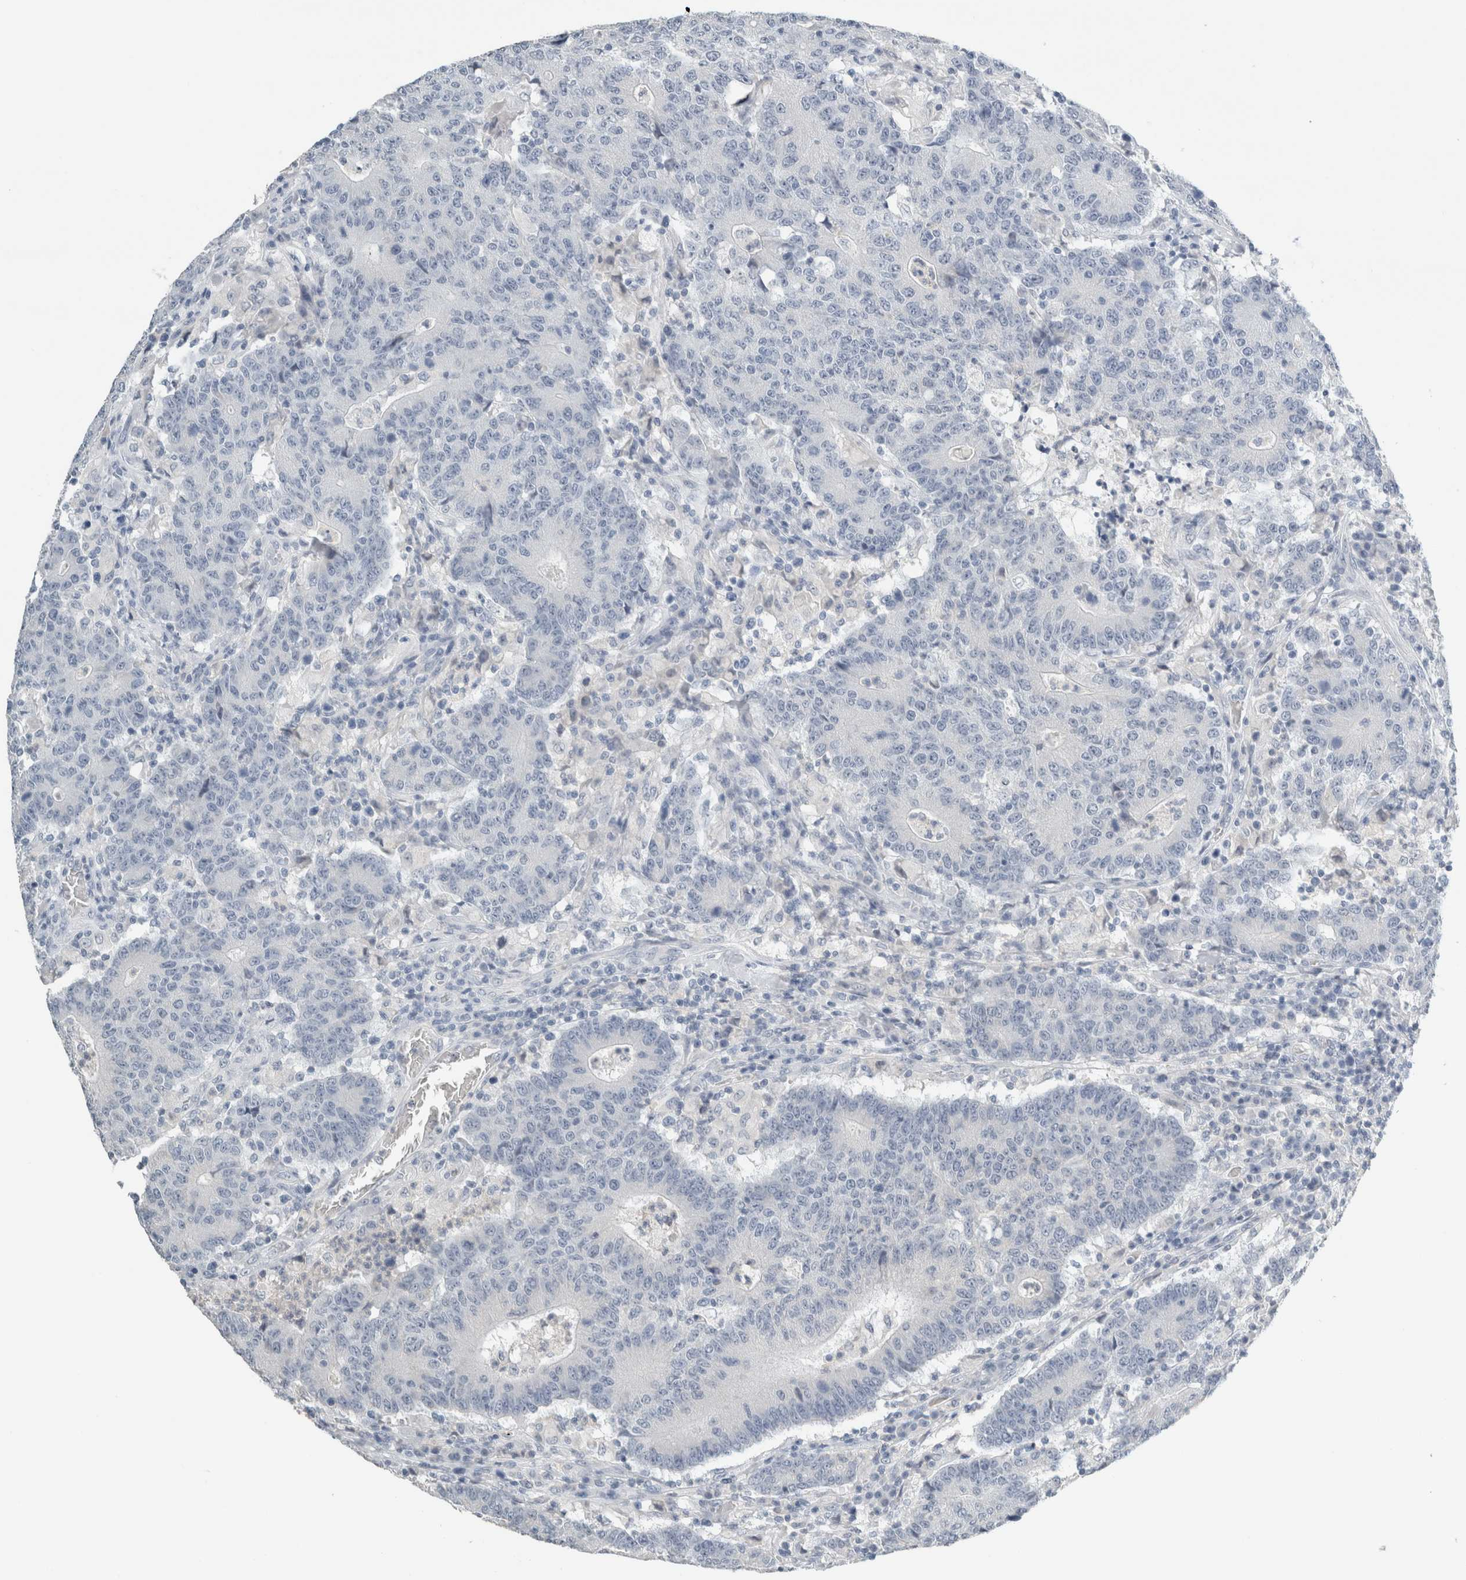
{"staining": {"intensity": "negative", "quantity": "none", "location": "none"}, "tissue": "colorectal cancer", "cell_type": "Tumor cells", "image_type": "cancer", "snomed": [{"axis": "morphology", "description": "Normal tissue, NOS"}, {"axis": "morphology", "description": "Adenocarcinoma, NOS"}, {"axis": "topography", "description": "Colon"}], "caption": "An immunohistochemistry (IHC) histopathology image of colorectal cancer (adenocarcinoma) is shown. There is no staining in tumor cells of colorectal cancer (adenocarcinoma).", "gene": "CRAT", "patient": {"sex": "female", "age": 75}}